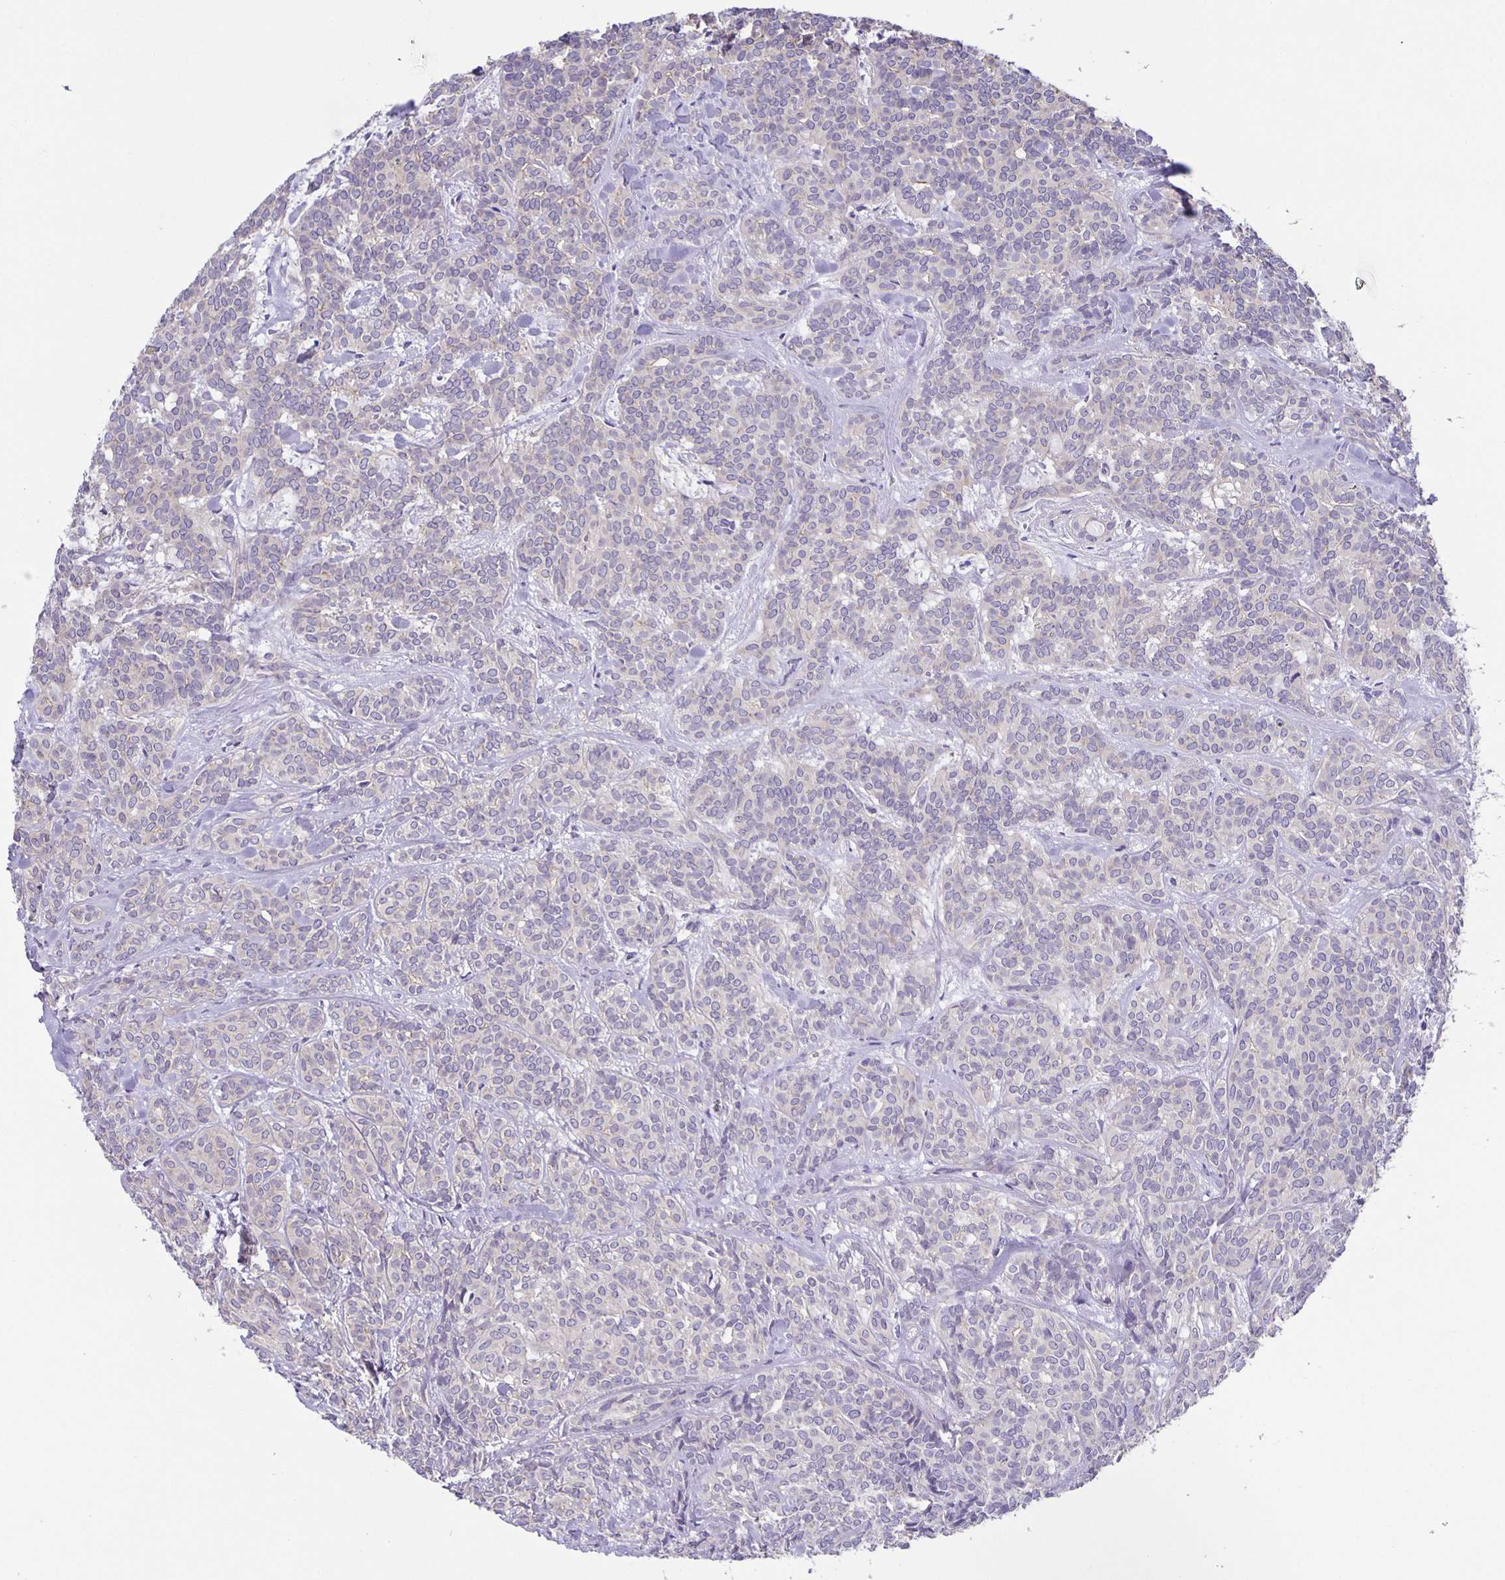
{"staining": {"intensity": "negative", "quantity": "none", "location": "none"}, "tissue": "head and neck cancer", "cell_type": "Tumor cells", "image_type": "cancer", "snomed": [{"axis": "morphology", "description": "Adenocarcinoma, NOS"}, {"axis": "topography", "description": "Head-Neck"}], "caption": "A histopathology image of human head and neck cancer is negative for staining in tumor cells.", "gene": "PTPN3", "patient": {"sex": "female", "age": 57}}